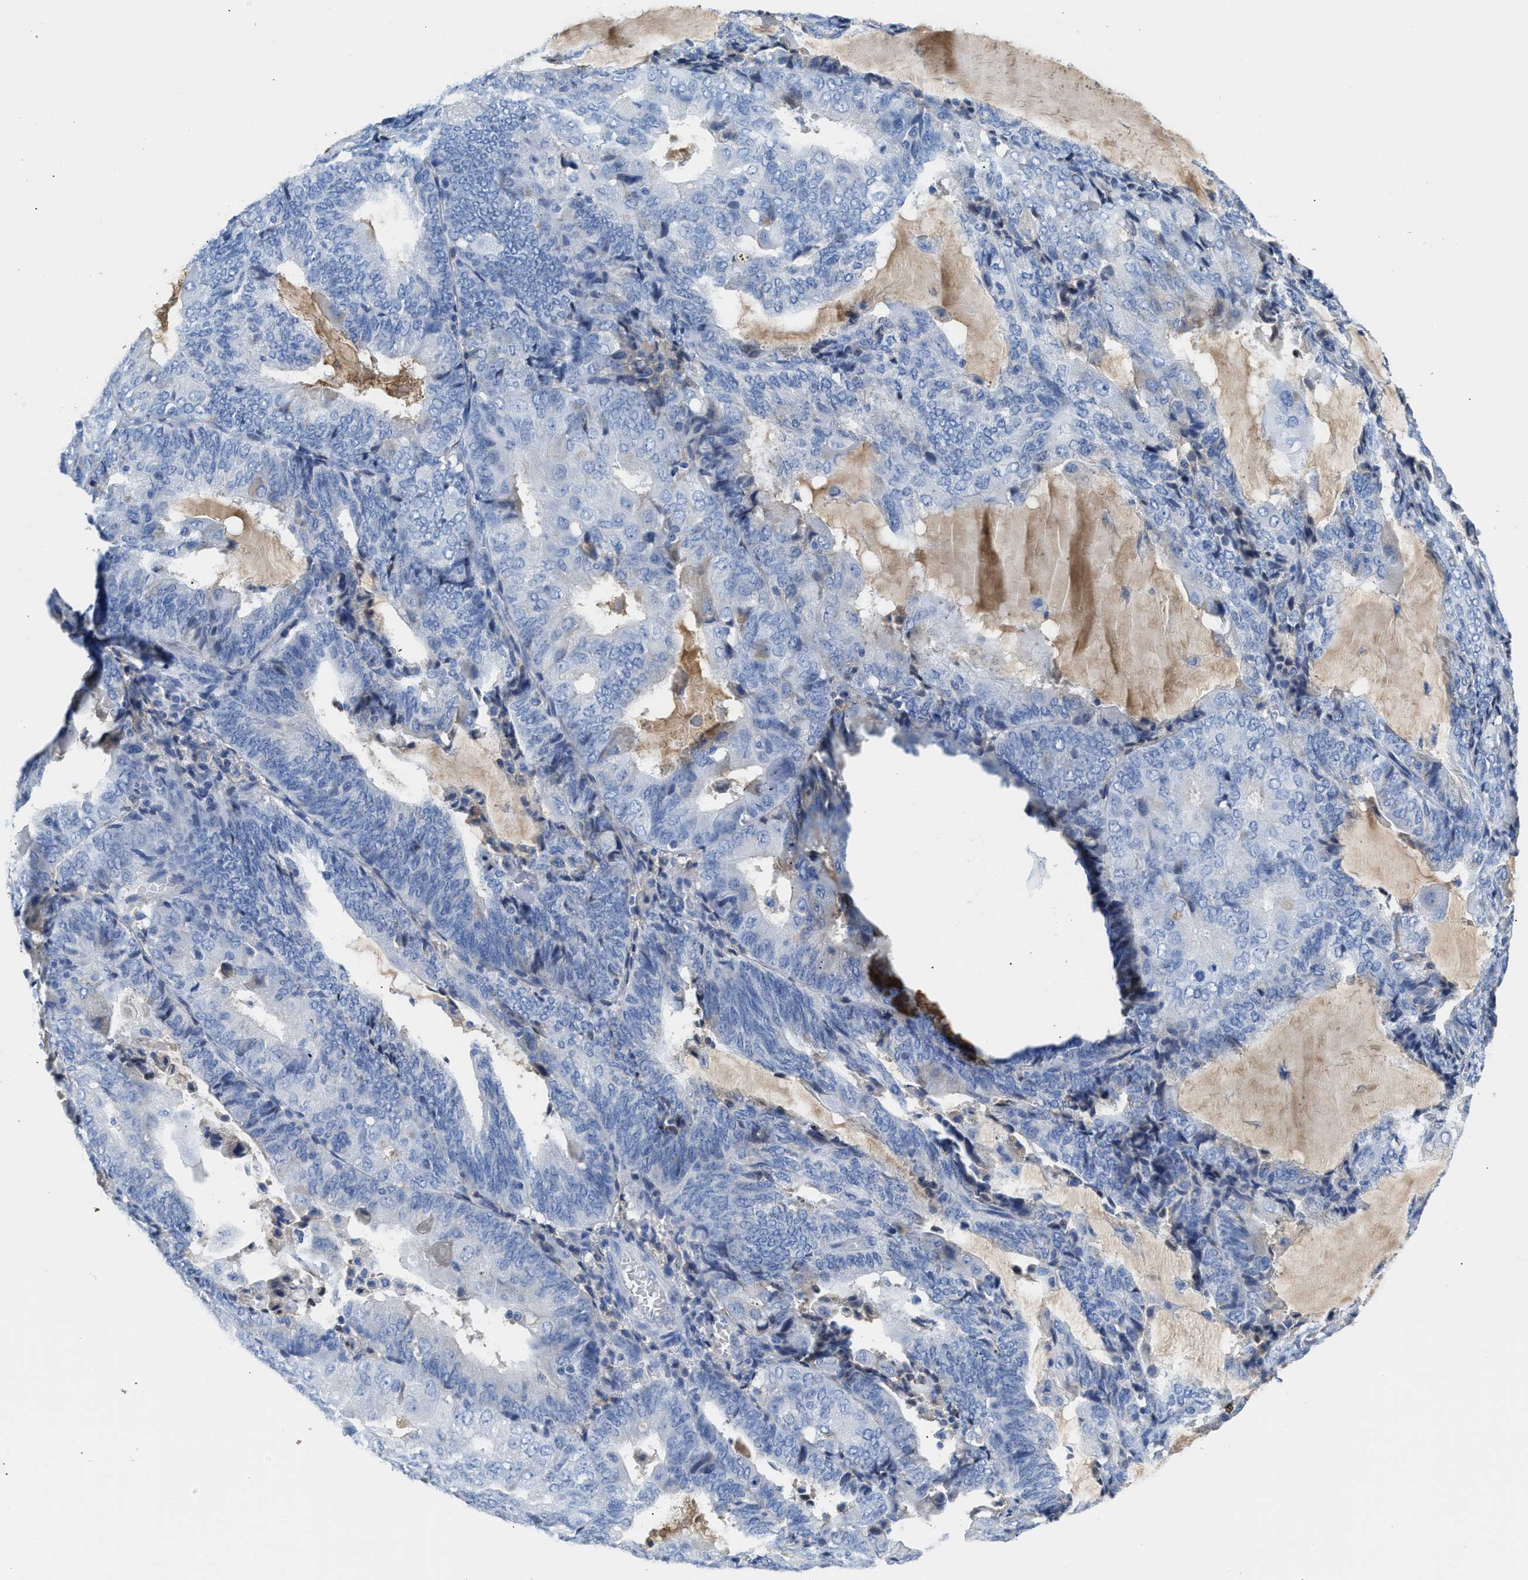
{"staining": {"intensity": "negative", "quantity": "none", "location": "none"}, "tissue": "endometrial cancer", "cell_type": "Tumor cells", "image_type": "cancer", "snomed": [{"axis": "morphology", "description": "Adenocarcinoma, NOS"}, {"axis": "topography", "description": "Endometrium"}], "caption": "Immunohistochemistry photomicrograph of neoplastic tissue: human endometrial cancer (adenocarcinoma) stained with DAB (3,3'-diaminobenzidine) shows no significant protein staining in tumor cells.", "gene": "GC", "patient": {"sex": "female", "age": 81}}